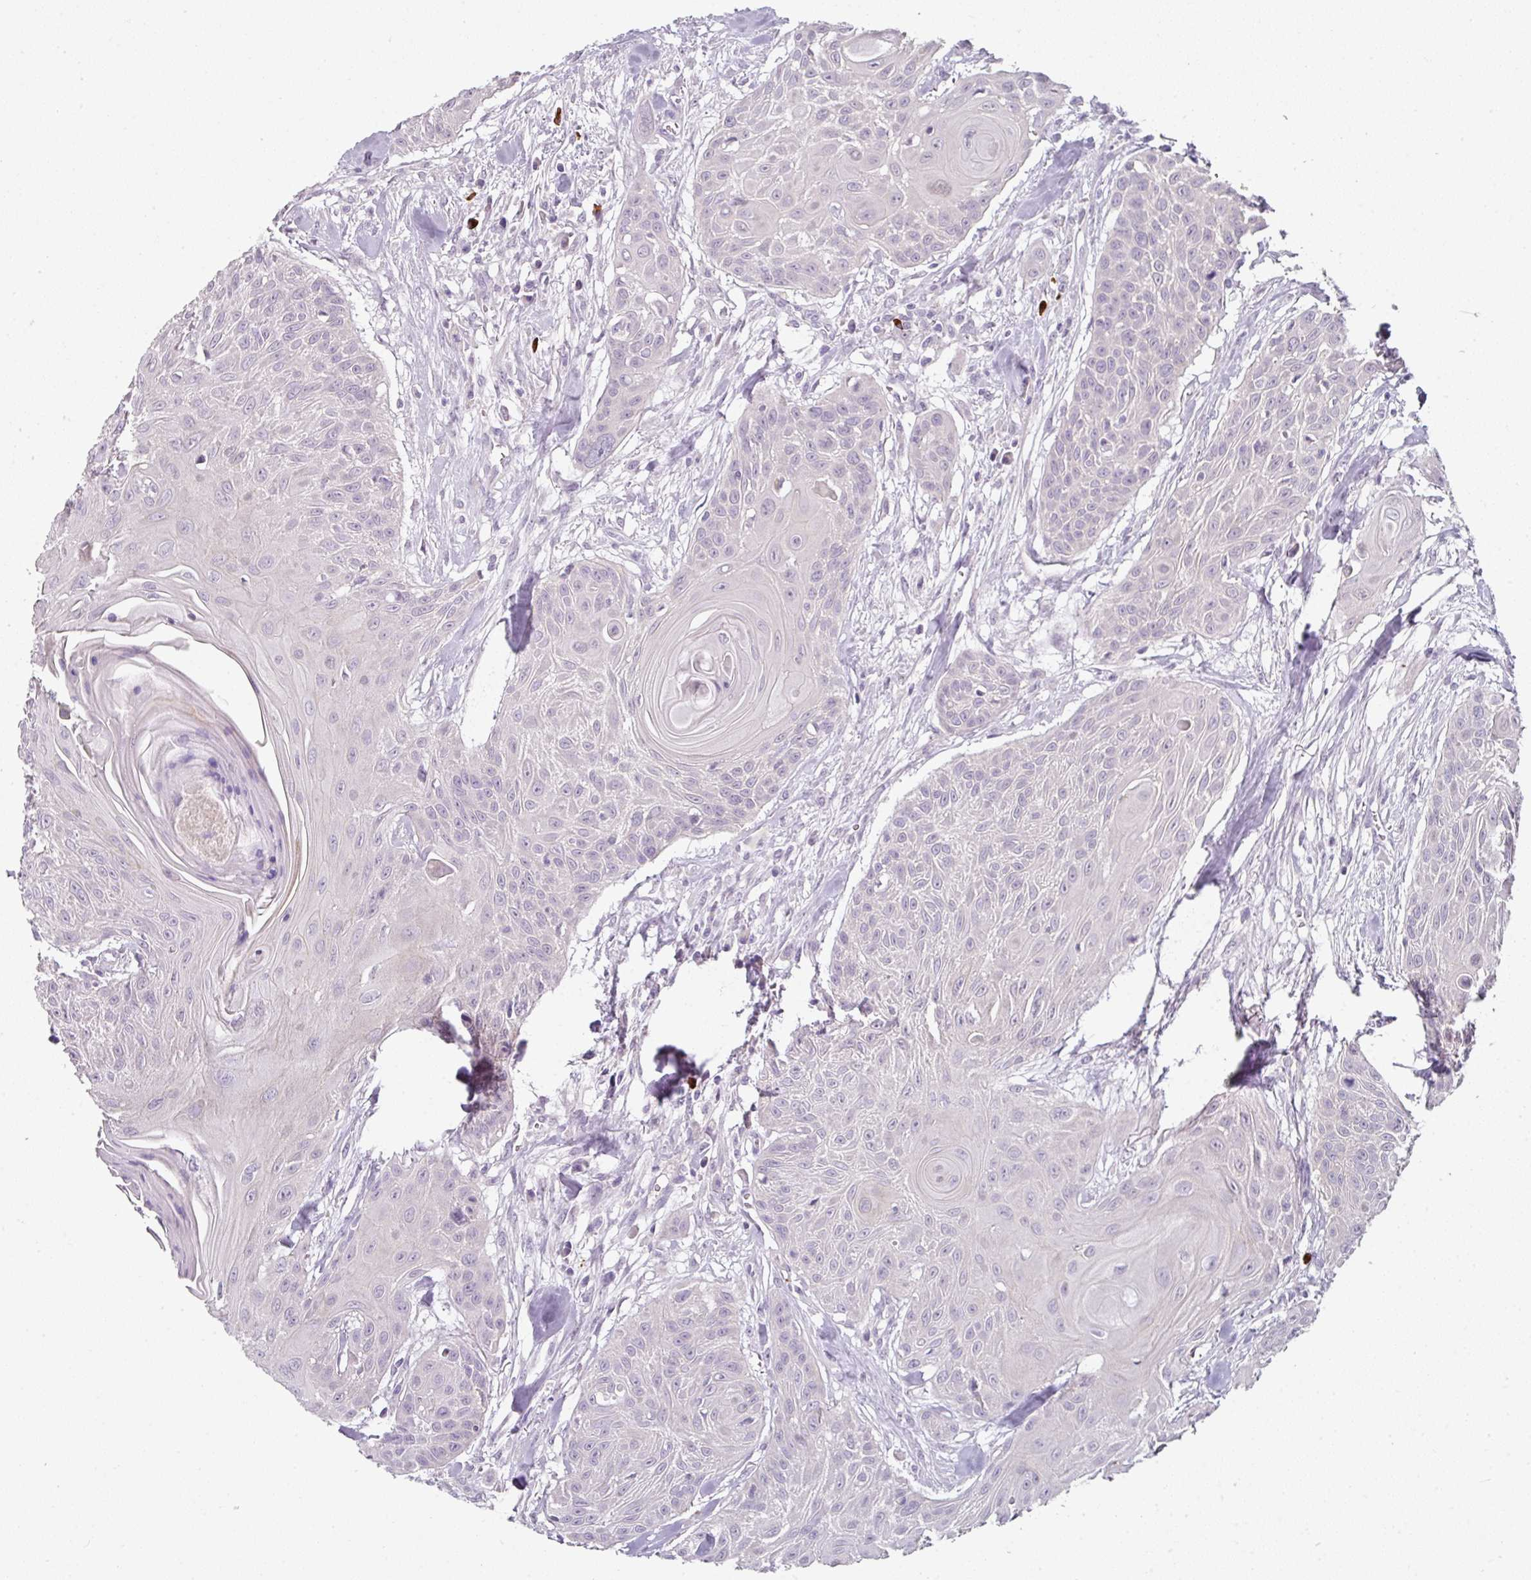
{"staining": {"intensity": "negative", "quantity": "none", "location": "none"}, "tissue": "head and neck cancer", "cell_type": "Tumor cells", "image_type": "cancer", "snomed": [{"axis": "morphology", "description": "Squamous cell carcinoma, NOS"}, {"axis": "topography", "description": "Lymph node"}, {"axis": "topography", "description": "Salivary gland"}, {"axis": "topography", "description": "Head-Neck"}], "caption": "This is a histopathology image of immunohistochemistry staining of squamous cell carcinoma (head and neck), which shows no positivity in tumor cells.", "gene": "FHAD1", "patient": {"sex": "female", "age": 74}}